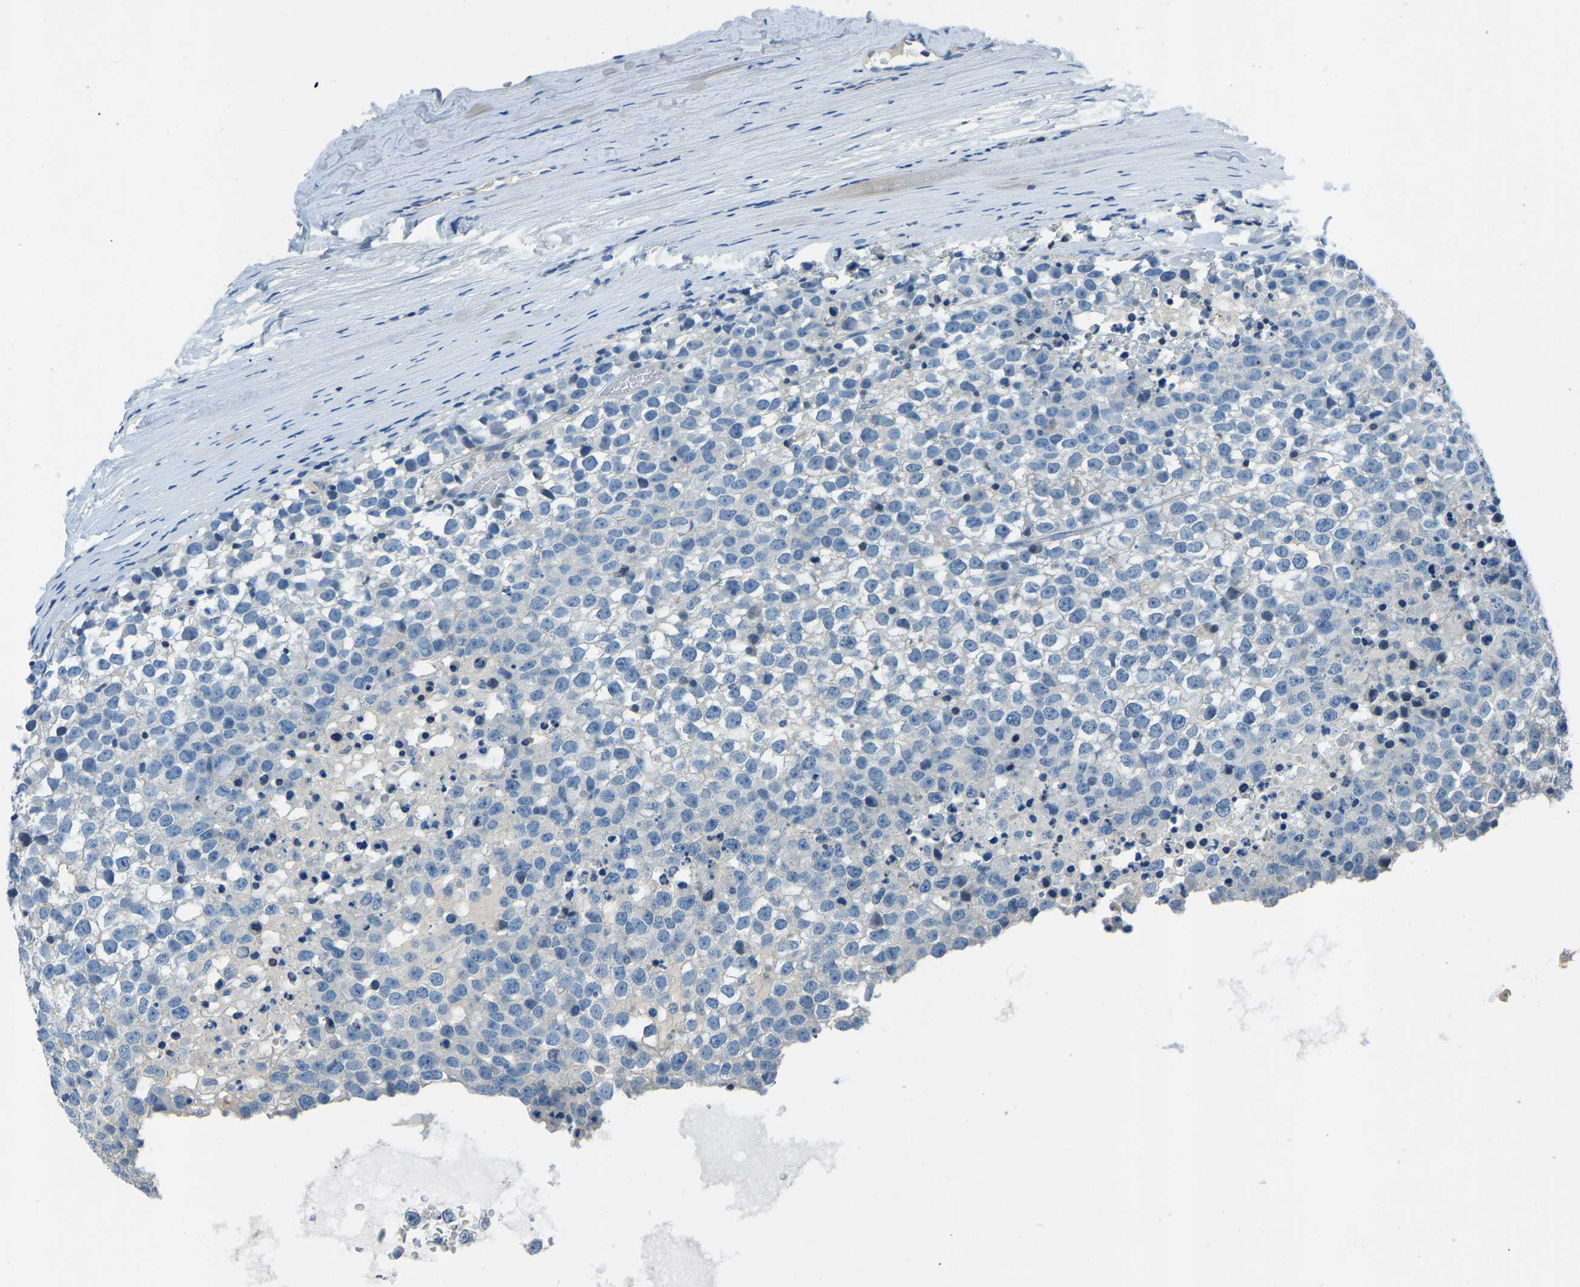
{"staining": {"intensity": "negative", "quantity": "none", "location": "none"}, "tissue": "testis cancer", "cell_type": "Tumor cells", "image_type": "cancer", "snomed": [{"axis": "morphology", "description": "Seminoma, NOS"}, {"axis": "topography", "description": "Testis"}], "caption": "DAB (3,3'-diaminobenzidine) immunohistochemical staining of human seminoma (testis) reveals no significant expression in tumor cells.", "gene": "XIRP1", "patient": {"sex": "male", "age": 65}}